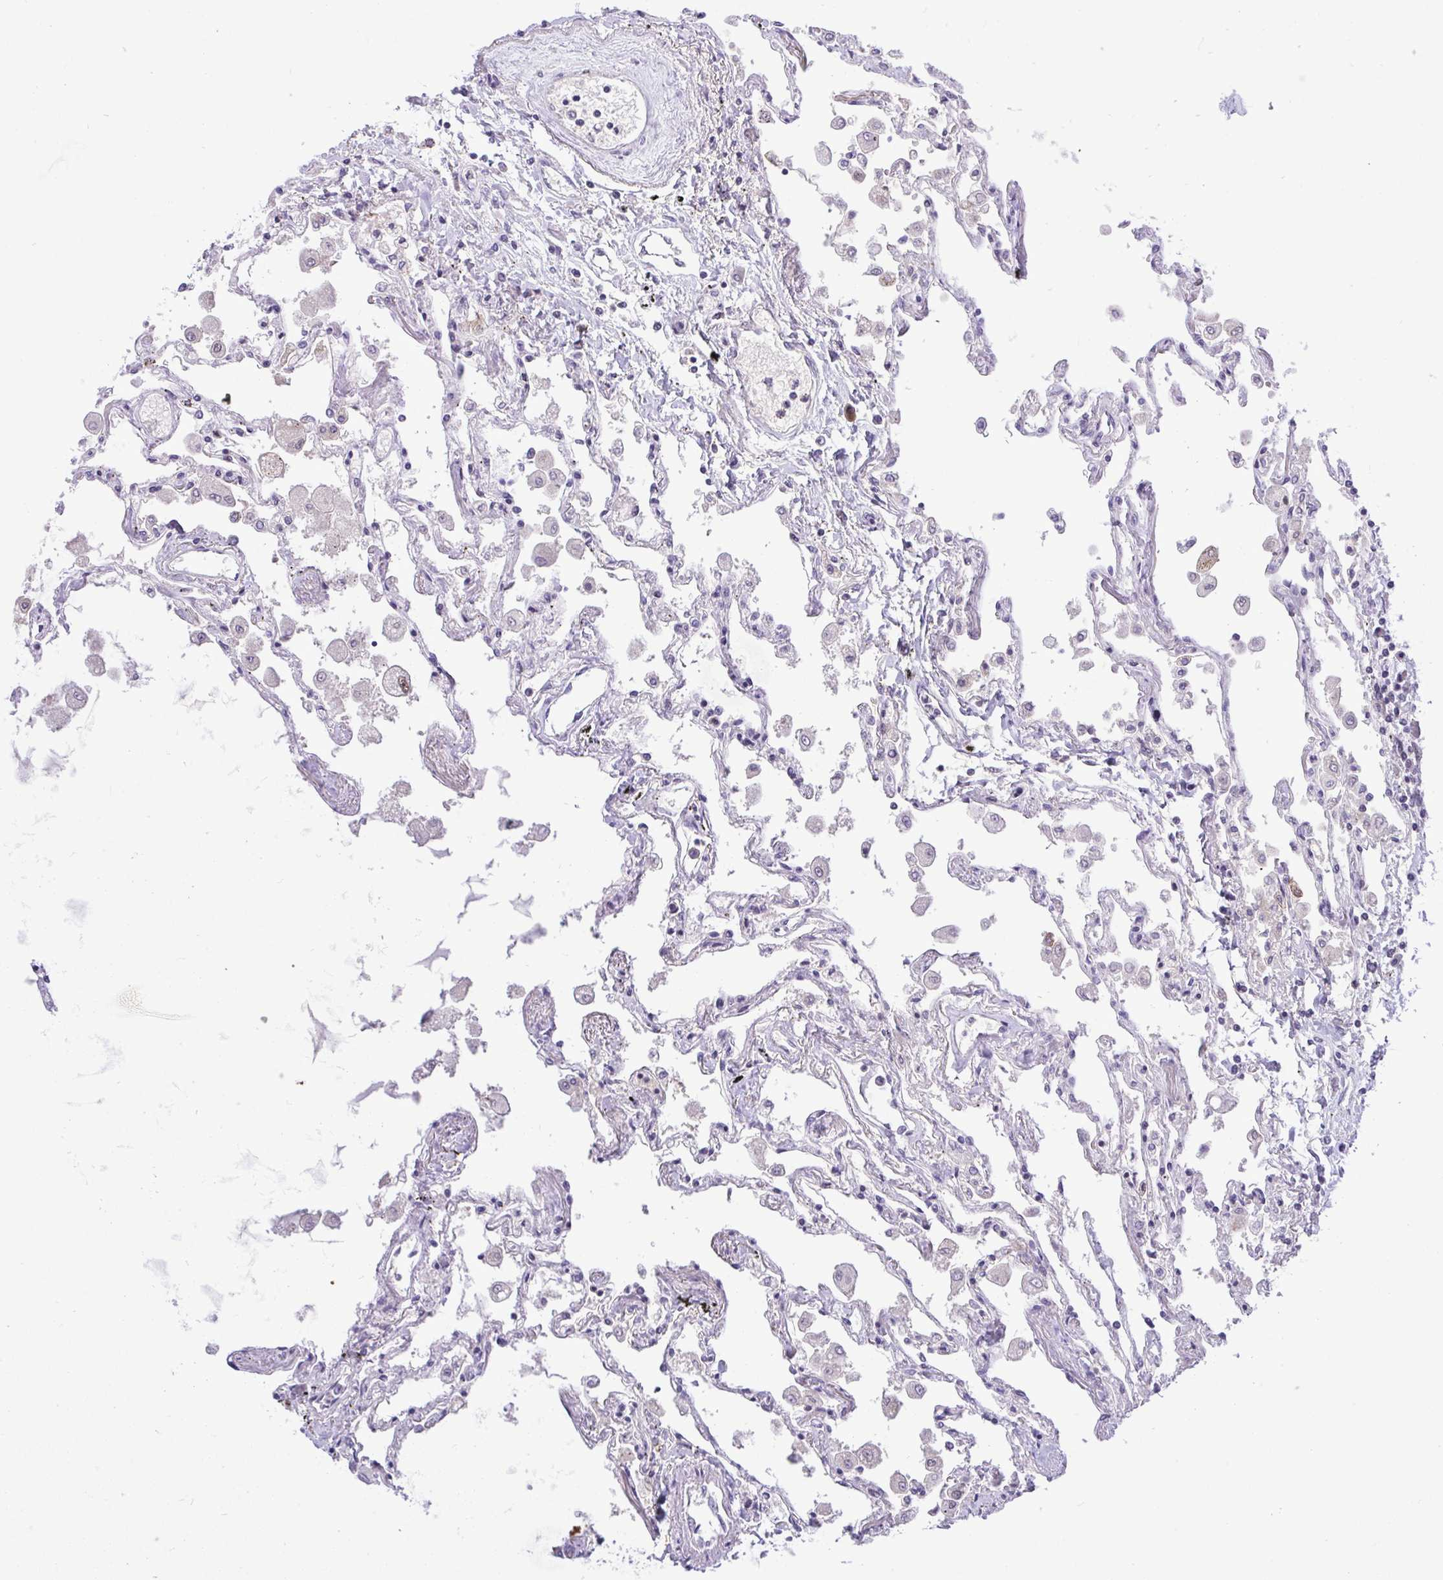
{"staining": {"intensity": "negative", "quantity": "none", "location": "none"}, "tissue": "lung", "cell_type": "Alveolar cells", "image_type": "normal", "snomed": [{"axis": "morphology", "description": "Normal tissue, NOS"}, {"axis": "morphology", "description": "Adenocarcinoma, NOS"}, {"axis": "topography", "description": "Cartilage tissue"}, {"axis": "topography", "description": "Lung"}], "caption": "Alveolar cells show no significant protein staining in unremarkable lung. Brightfield microscopy of IHC stained with DAB (3,3'-diaminobenzidine) (brown) and hematoxylin (blue), captured at high magnification.", "gene": "EPOP", "patient": {"sex": "female", "age": 67}}